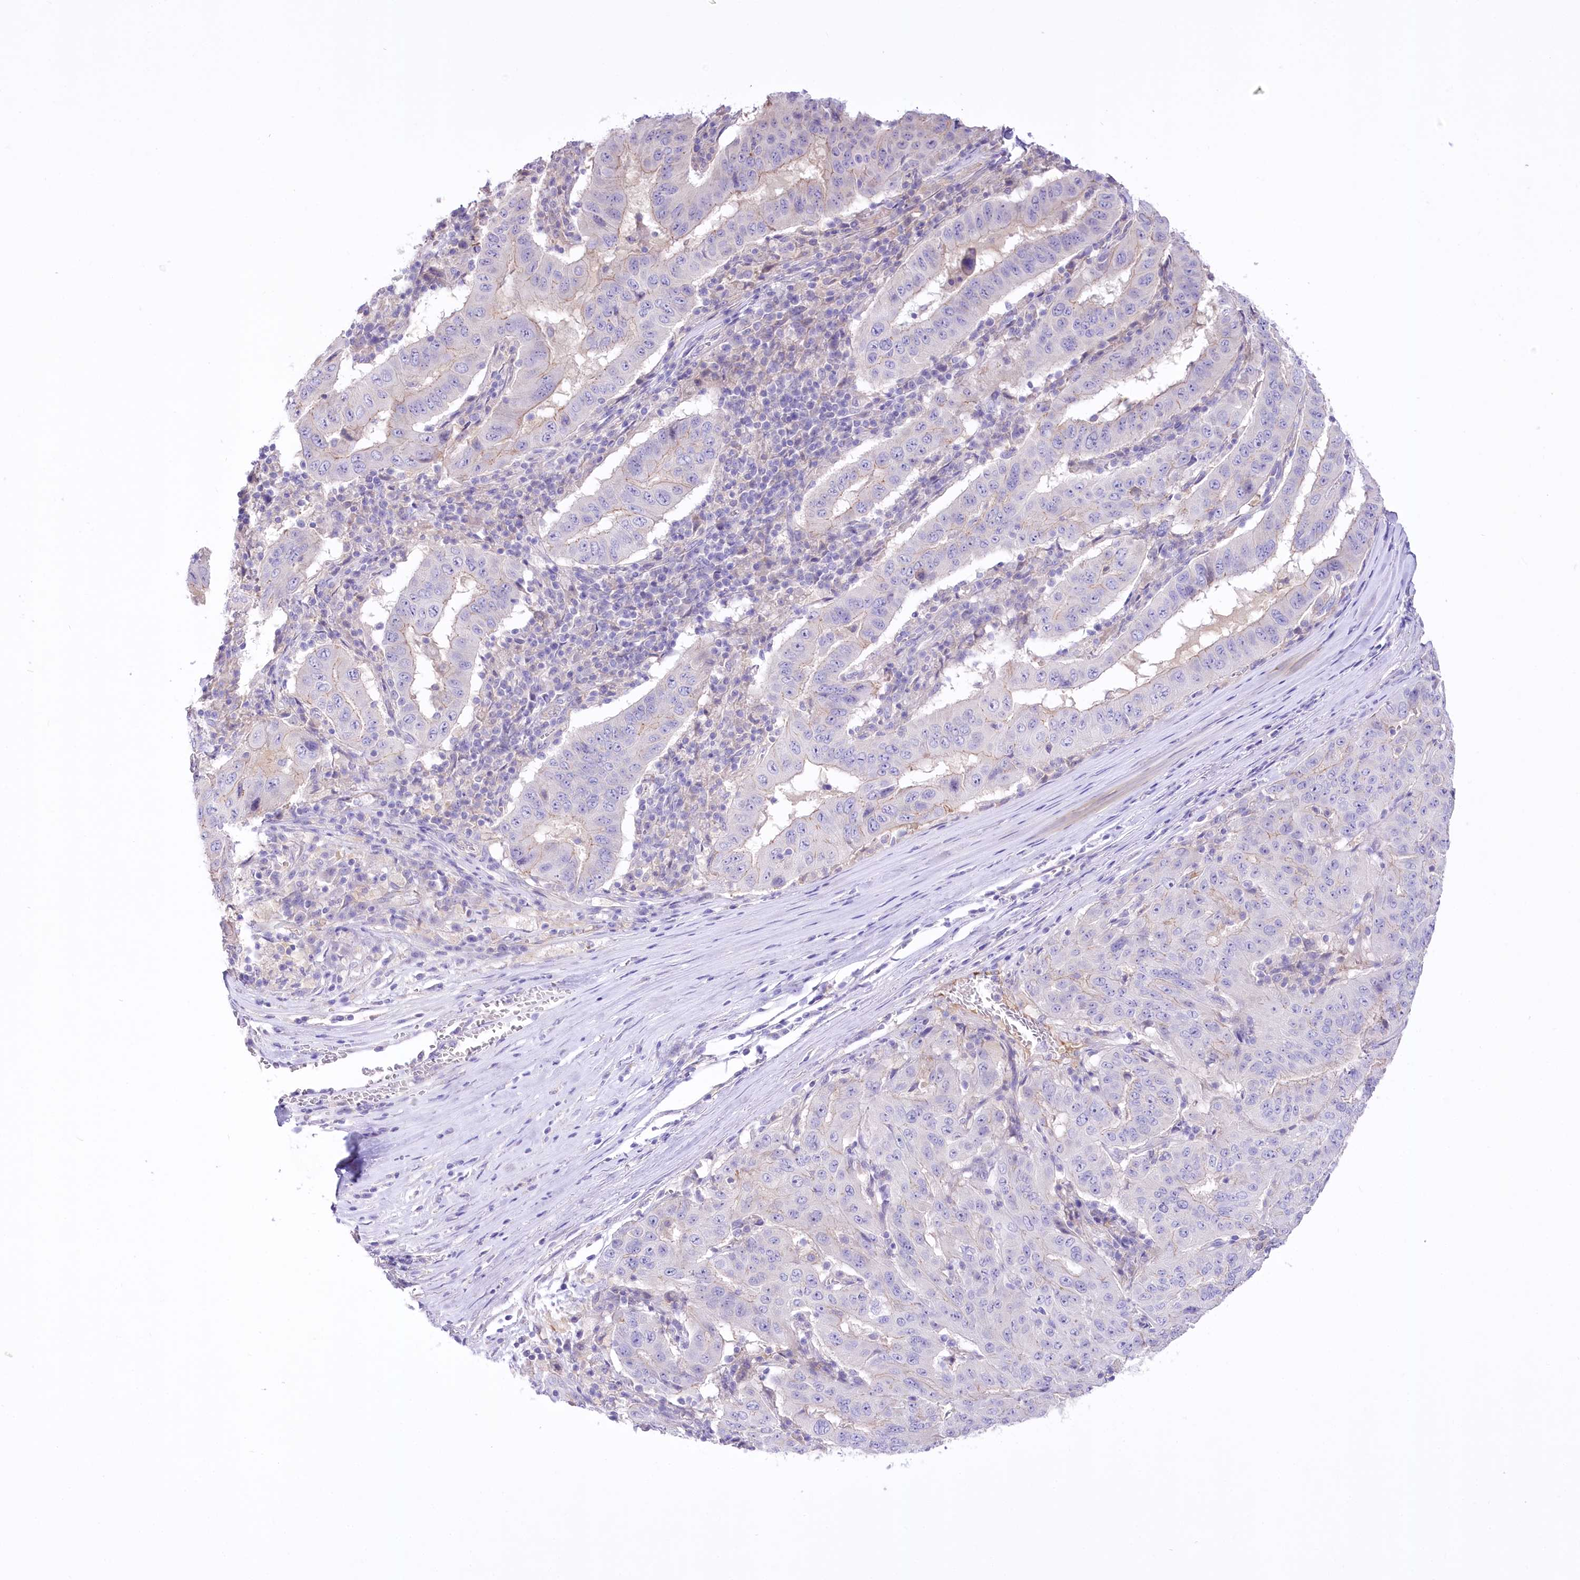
{"staining": {"intensity": "negative", "quantity": "none", "location": "none"}, "tissue": "pancreatic cancer", "cell_type": "Tumor cells", "image_type": "cancer", "snomed": [{"axis": "morphology", "description": "Adenocarcinoma, NOS"}, {"axis": "topography", "description": "Pancreas"}], "caption": "Human pancreatic cancer (adenocarcinoma) stained for a protein using immunohistochemistry (IHC) demonstrates no staining in tumor cells.", "gene": "LRRC34", "patient": {"sex": "male", "age": 63}}